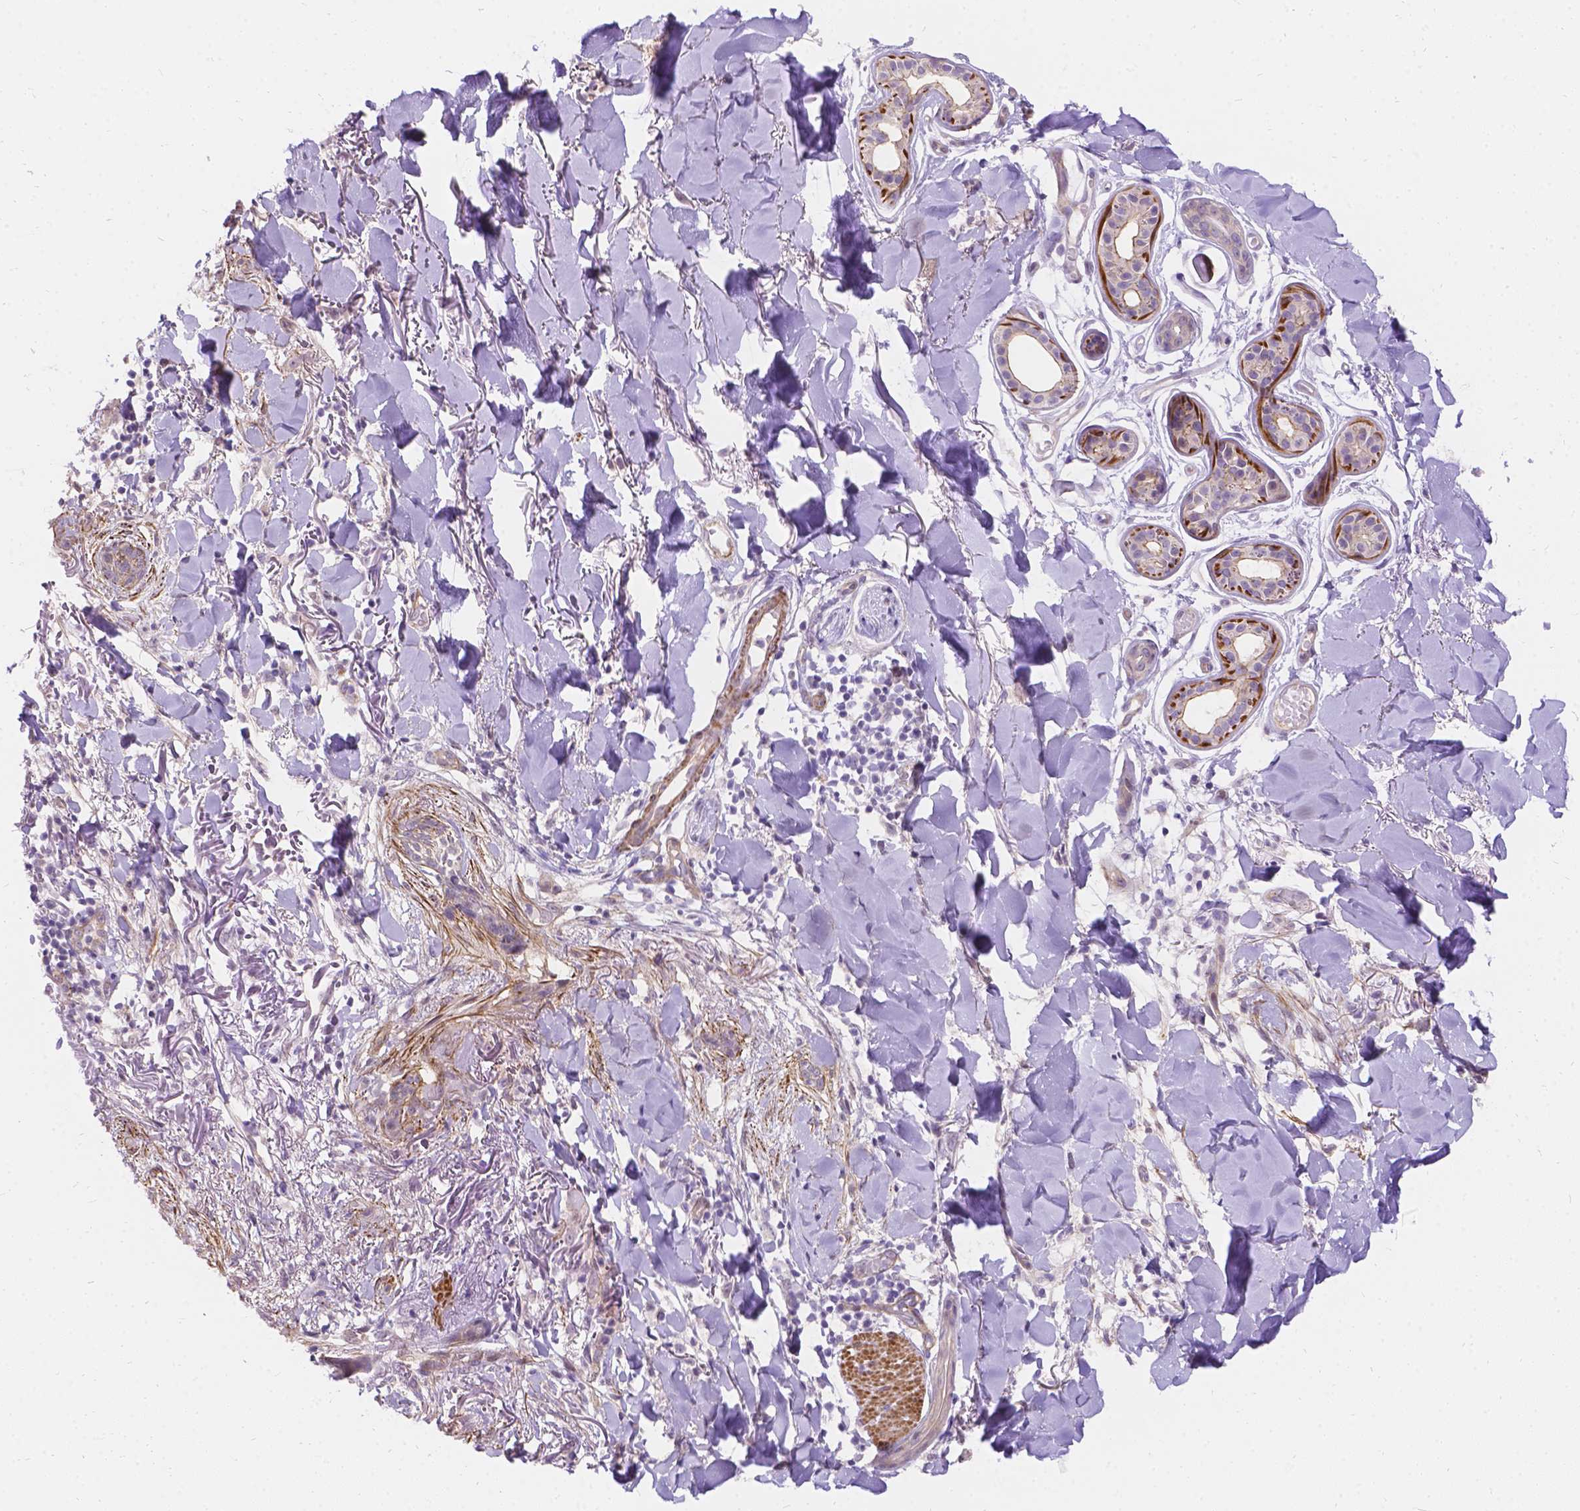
{"staining": {"intensity": "negative", "quantity": "none", "location": "none"}, "tissue": "skin cancer", "cell_type": "Tumor cells", "image_type": "cancer", "snomed": [{"axis": "morphology", "description": "Normal tissue, NOS"}, {"axis": "morphology", "description": "Basal cell carcinoma"}, {"axis": "topography", "description": "Skin"}], "caption": "Skin basal cell carcinoma was stained to show a protein in brown. There is no significant expression in tumor cells.", "gene": "PALS1", "patient": {"sex": "male", "age": 84}}